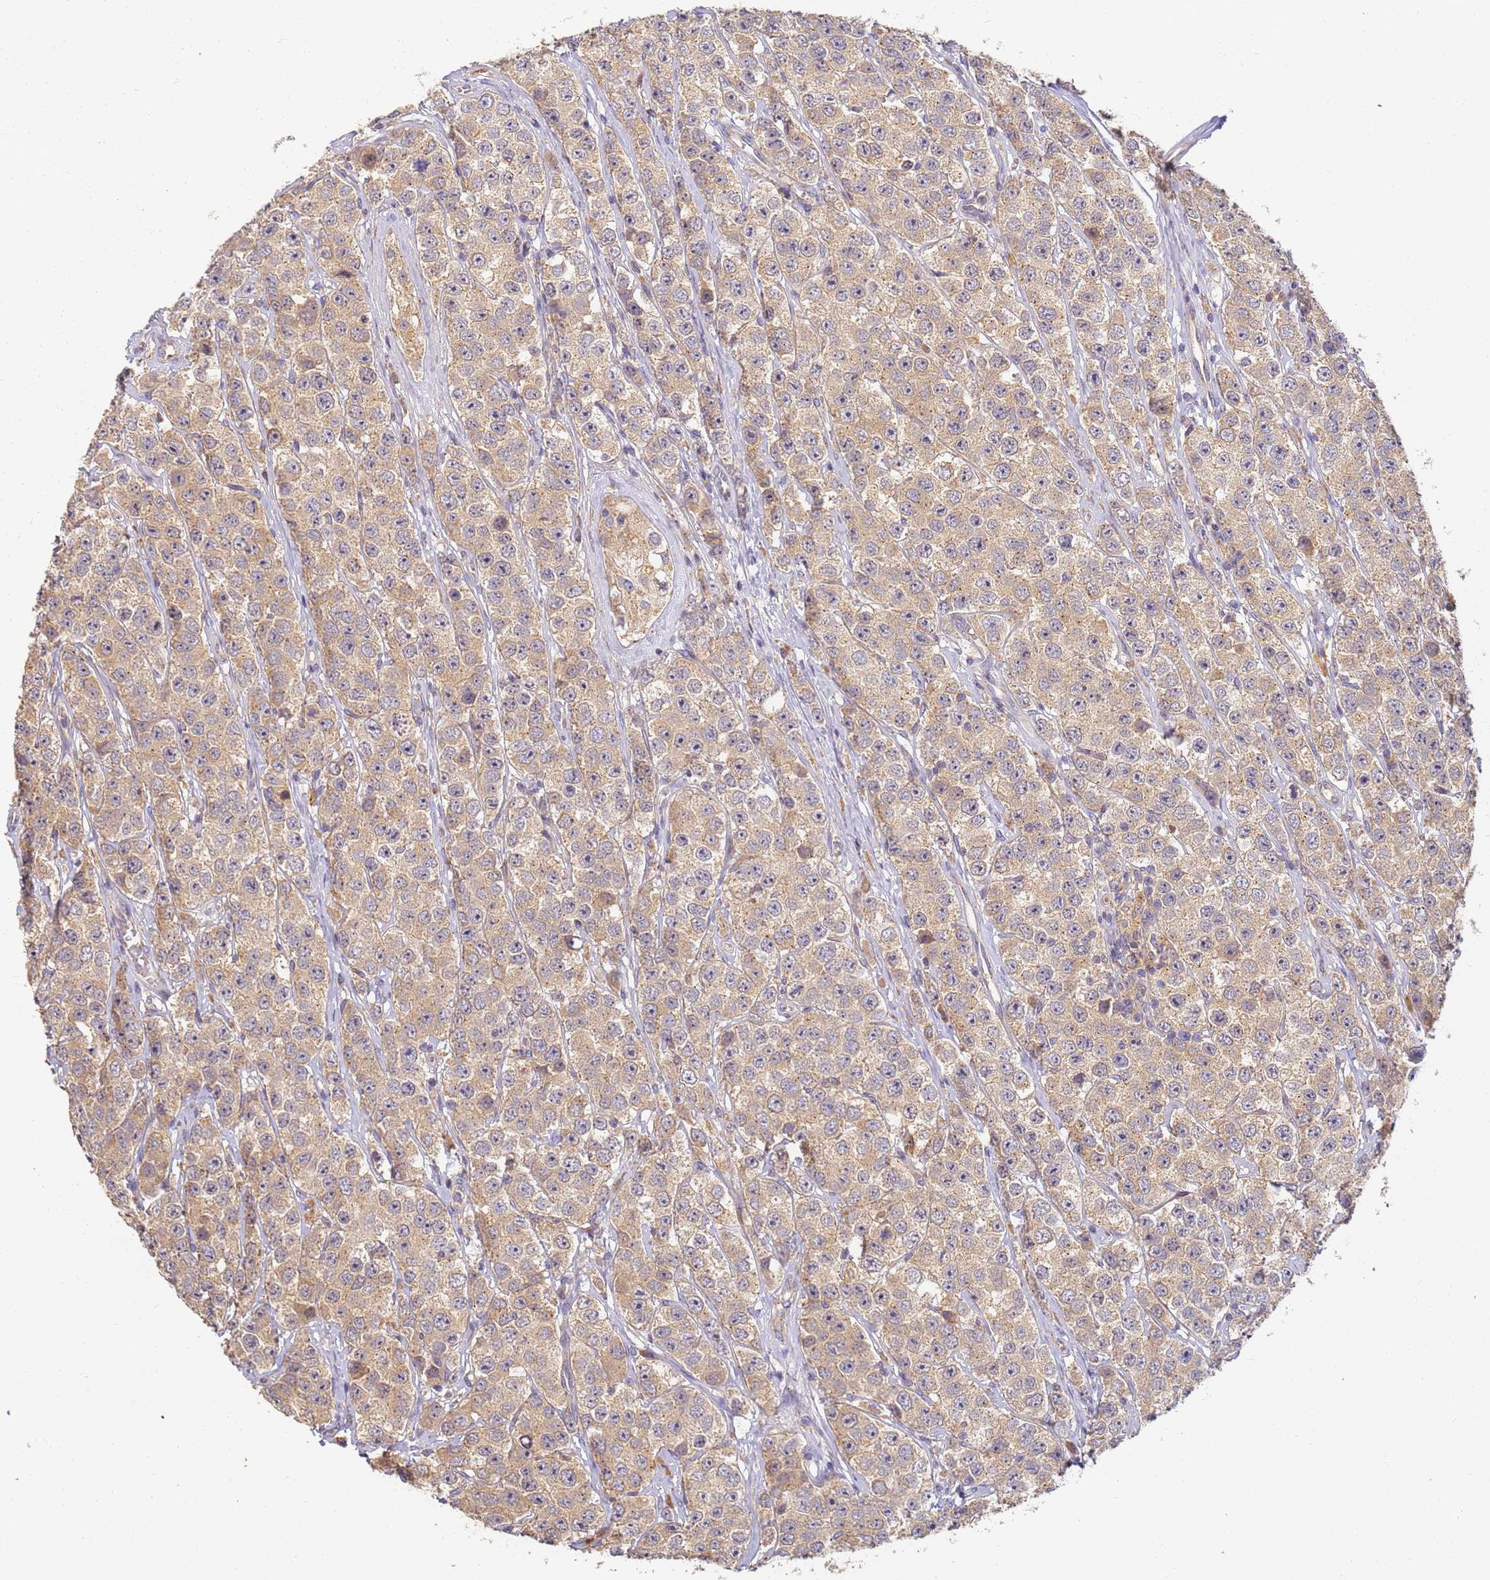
{"staining": {"intensity": "moderate", "quantity": ">75%", "location": "cytoplasmic/membranous"}, "tissue": "testis cancer", "cell_type": "Tumor cells", "image_type": "cancer", "snomed": [{"axis": "morphology", "description": "Seminoma, NOS"}, {"axis": "topography", "description": "Testis"}], "caption": "Seminoma (testis) stained with a protein marker demonstrates moderate staining in tumor cells.", "gene": "TIGAR", "patient": {"sex": "male", "age": 28}}